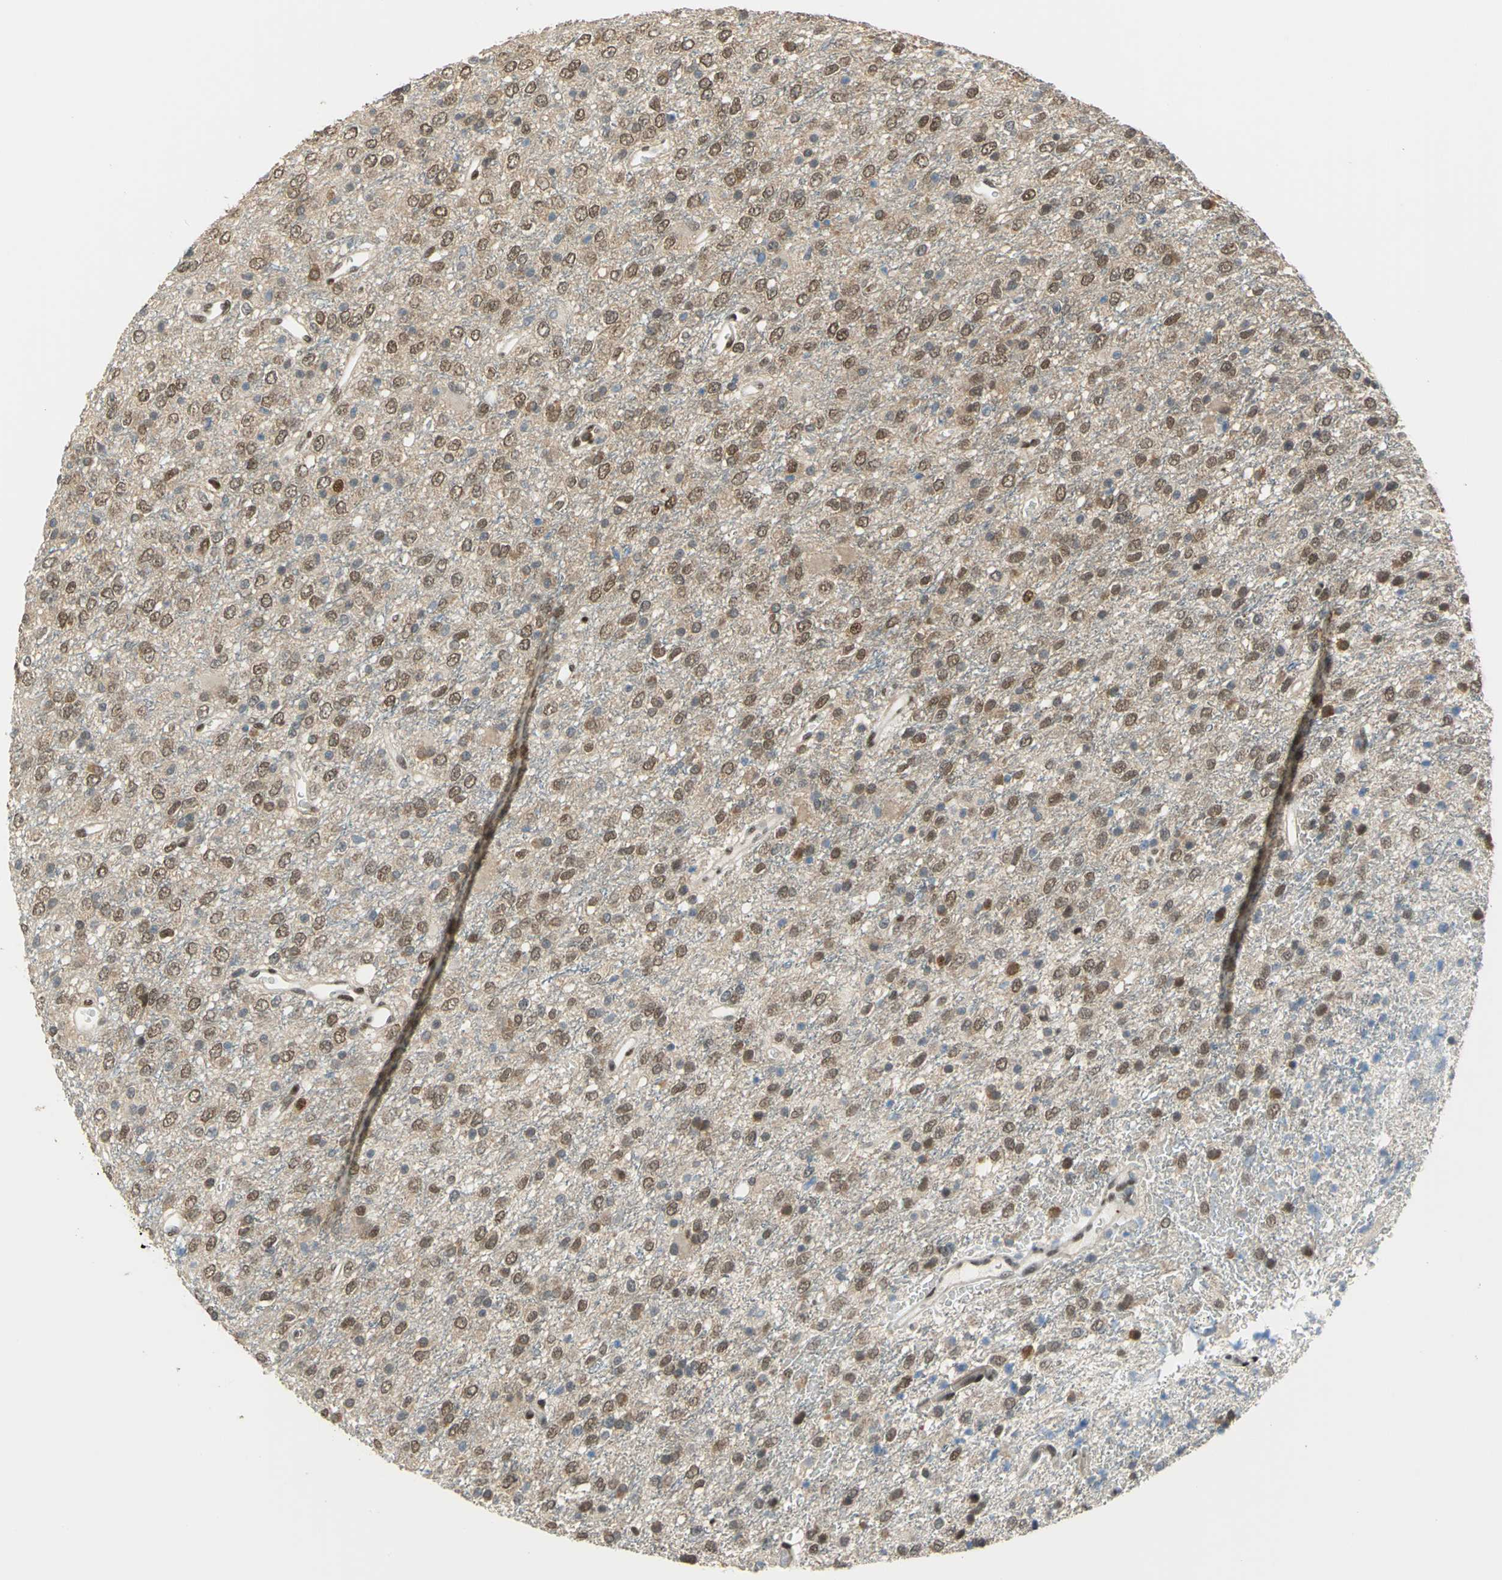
{"staining": {"intensity": "moderate", "quantity": ">75%", "location": "cytoplasmic/membranous,nuclear"}, "tissue": "glioma", "cell_type": "Tumor cells", "image_type": "cancer", "snomed": [{"axis": "morphology", "description": "Glioma, malignant, High grade"}, {"axis": "topography", "description": "pancreas cauda"}], "caption": "High-power microscopy captured an immunohistochemistry (IHC) histopathology image of glioma, revealing moderate cytoplasmic/membranous and nuclear expression in approximately >75% of tumor cells. (Stains: DAB (3,3'-diaminobenzidine) in brown, nuclei in blue, Microscopy: brightfield microscopy at high magnification).", "gene": "RBFOX2", "patient": {"sex": "male", "age": 60}}